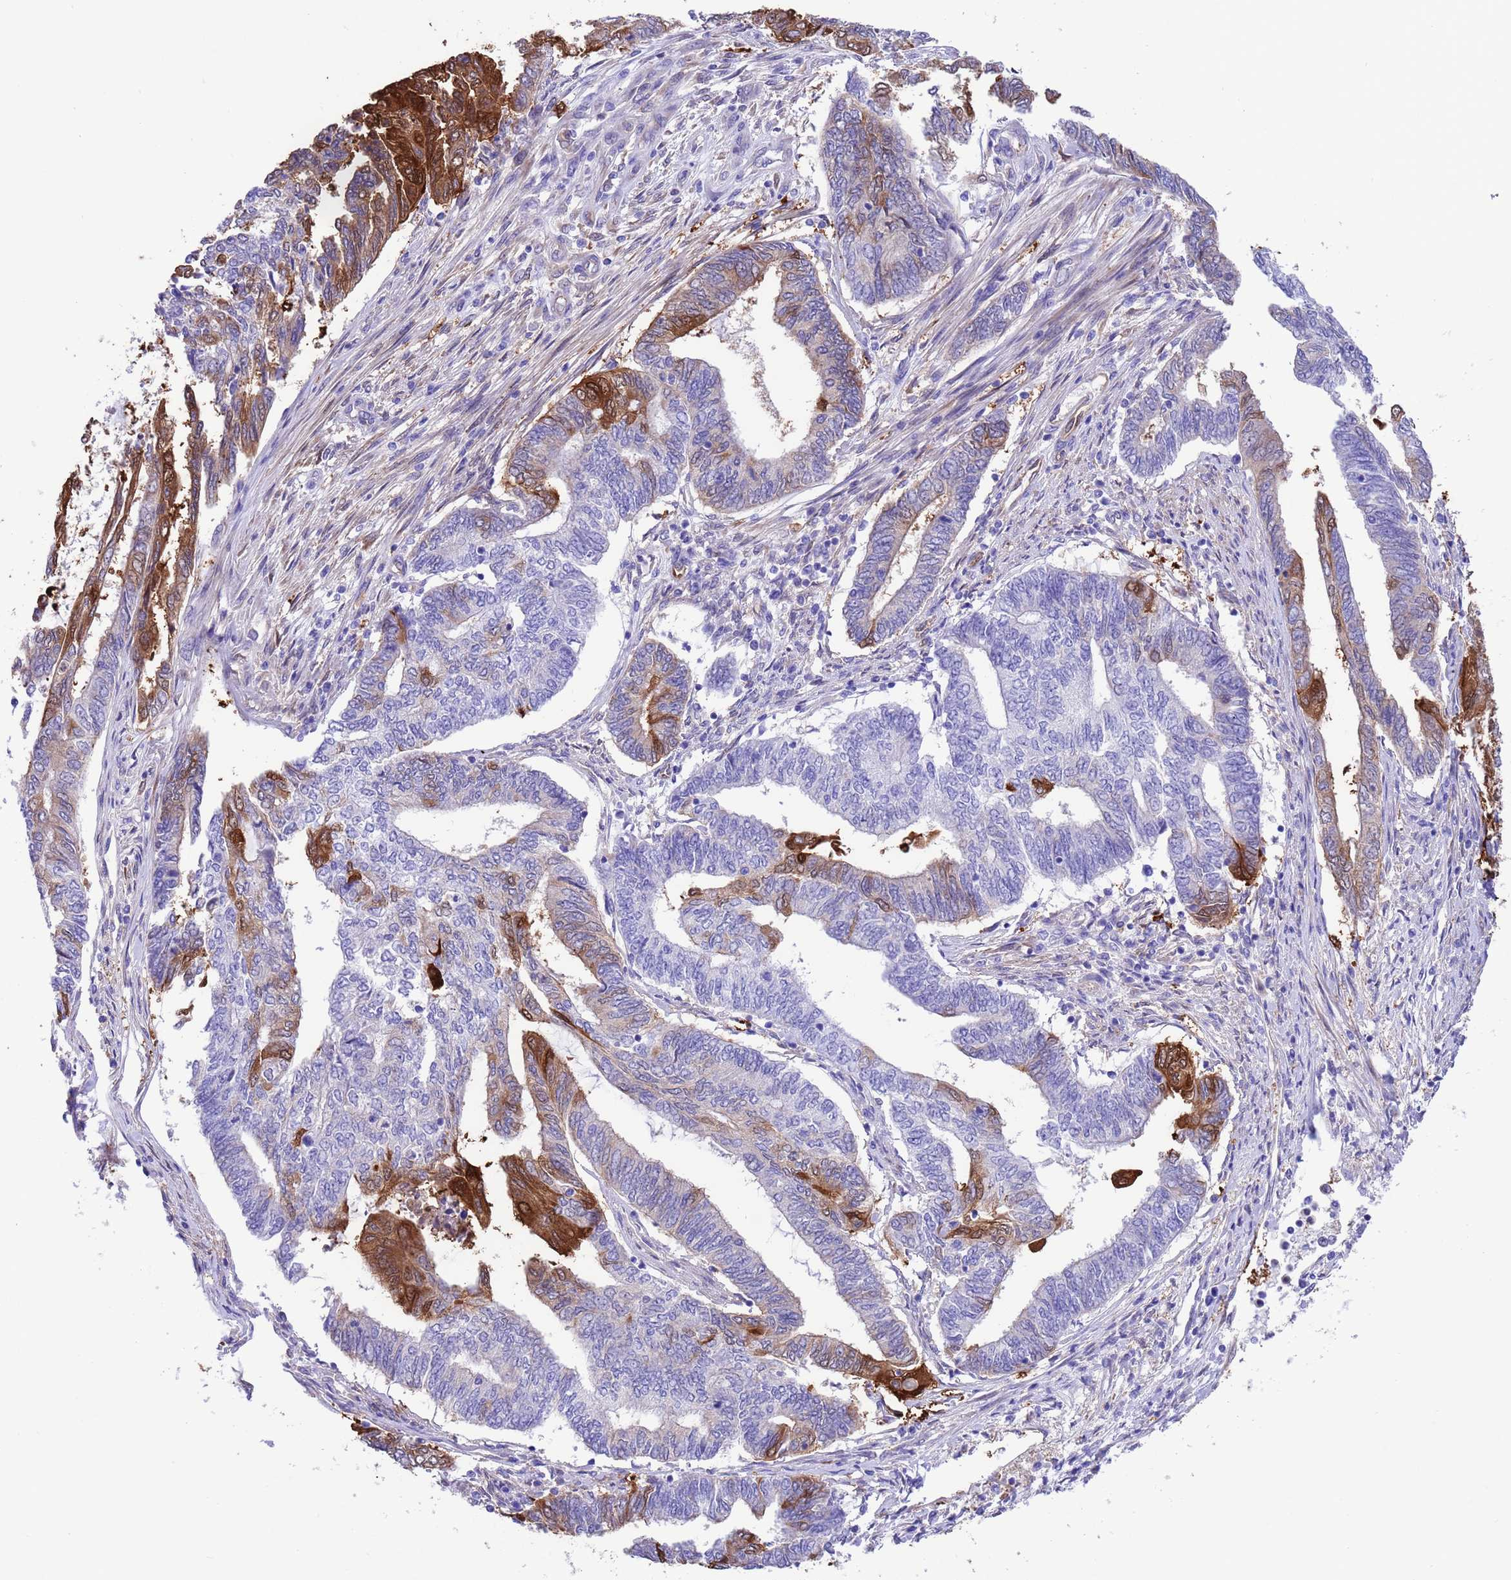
{"staining": {"intensity": "strong", "quantity": "<25%", "location": "cytoplasmic/membranous,nuclear"}, "tissue": "endometrial cancer", "cell_type": "Tumor cells", "image_type": "cancer", "snomed": [{"axis": "morphology", "description": "Adenocarcinoma, NOS"}, {"axis": "topography", "description": "Uterus"}, {"axis": "topography", "description": "Endometrium"}], "caption": "A brown stain shows strong cytoplasmic/membranous and nuclear expression of a protein in adenocarcinoma (endometrial) tumor cells.", "gene": "C6orf47", "patient": {"sex": "female", "age": 70}}